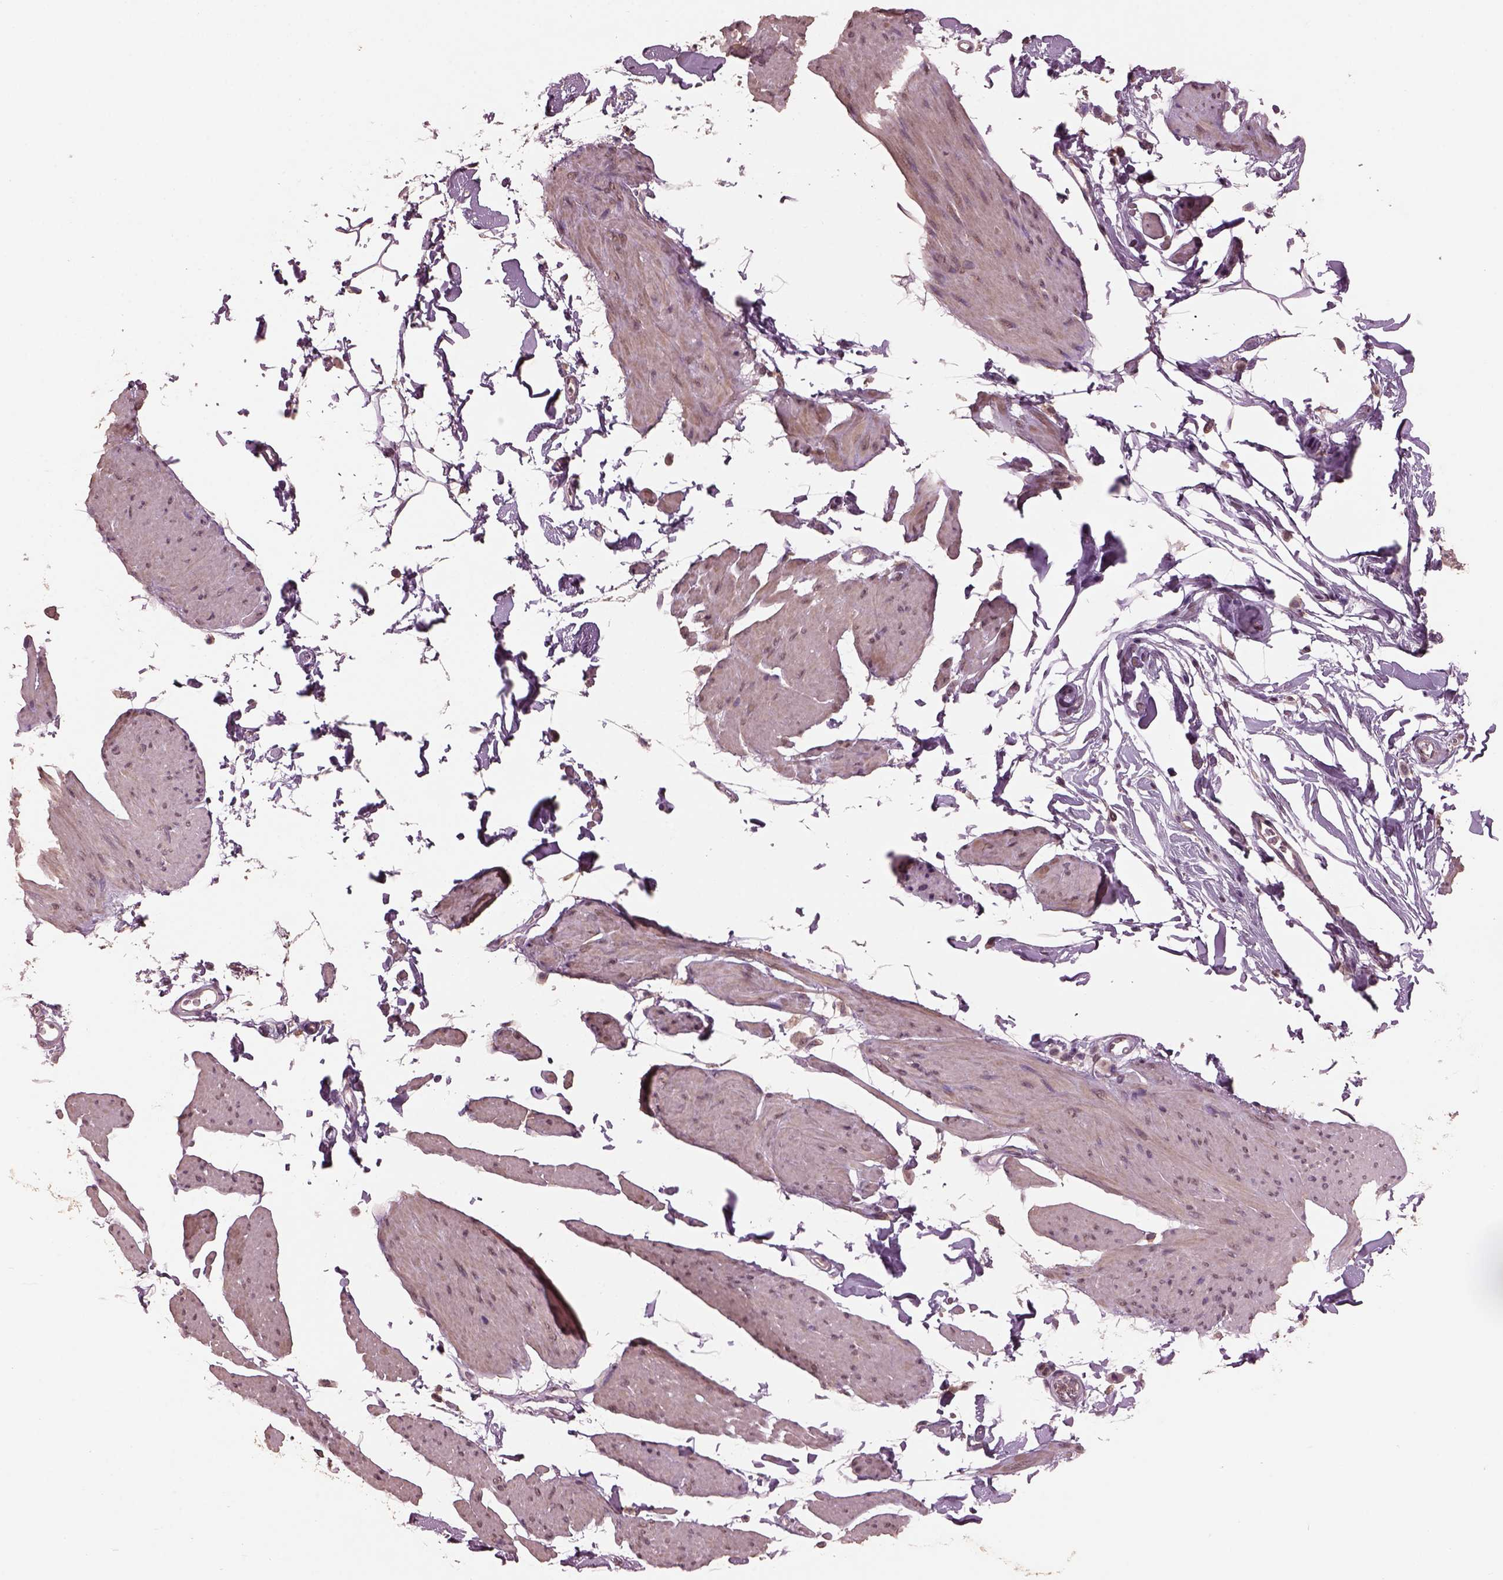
{"staining": {"intensity": "weak", "quantity": "25%-75%", "location": "nuclear"}, "tissue": "smooth muscle", "cell_type": "Smooth muscle cells", "image_type": "normal", "snomed": [{"axis": "morphology", "description": "Normal tissue, NOS"}, {"axis": "topography", "description": "Adipose tissue"}, {"axis": "topography", "description": "Smooth muscle"}, {"axis": "topography", "description": "Peripheral nerve tissue"}], "caption": "Smooth muscle cells exhibit low levels of weak nuclear expression in approximately 25%-75% of cells in unremarkable human smooth muscle.", "gene": "CPT1C", "patient": {"sex": "male", "age": 83}}